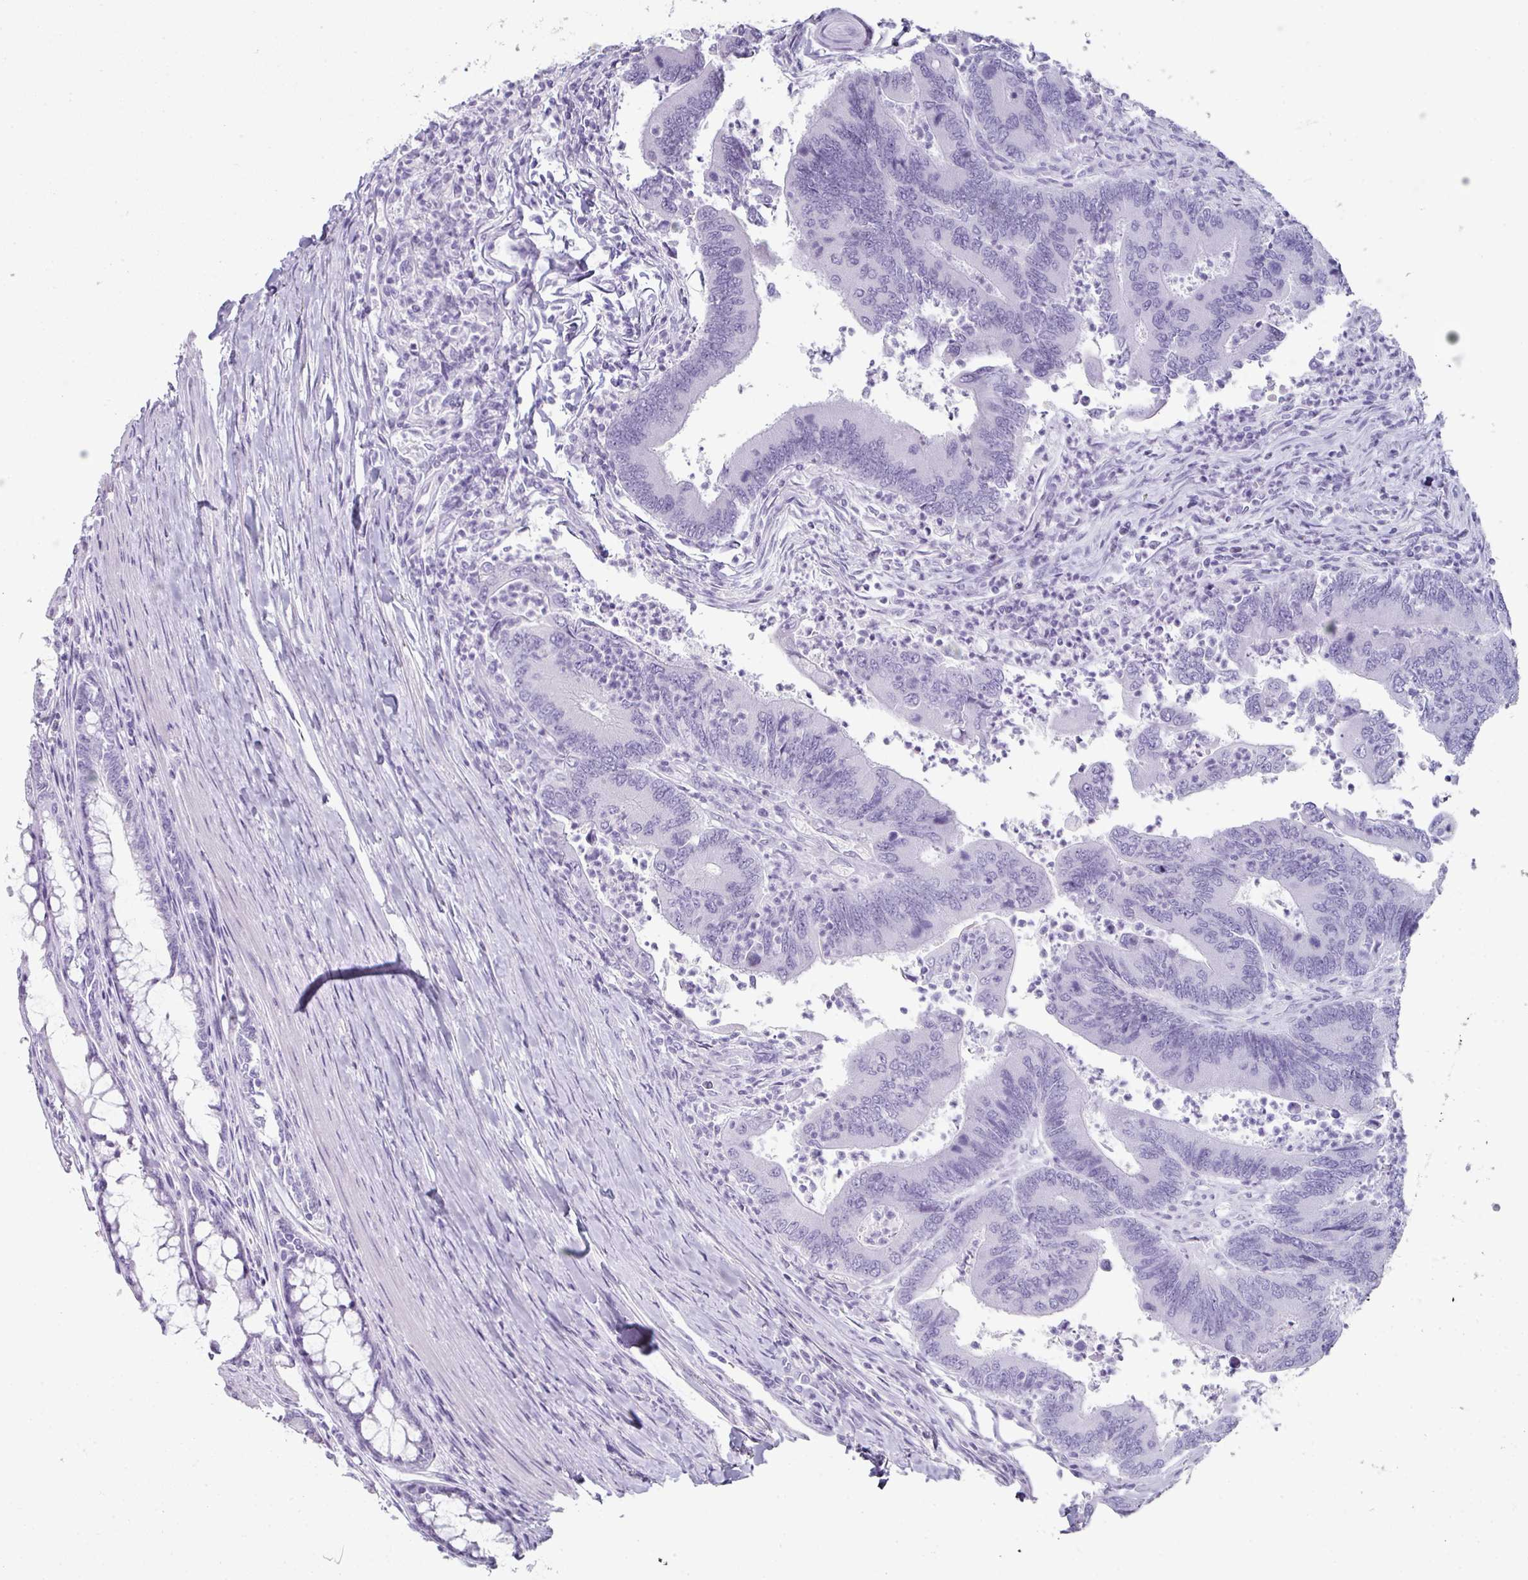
{"staining": {"intensity": "negative", "quantity": "none", "location": "none"}, "tissue": "colorectal cancer", "cell_type": "Tumor cells", "image_type": "cancer", "snomed": [{"axis": "morphology", "description": "Adenocarcinoma, NOS"}, {"axis": "topography", "description": "Colon"}], "caption": "This is a histopathology image of immunohistochemistry (IHC) staining of colorectal adenocarcinoma, which shows no staining in tumor cells.", "gene": "C19orf33", "patient": {"sex": "female", "age": 67}}